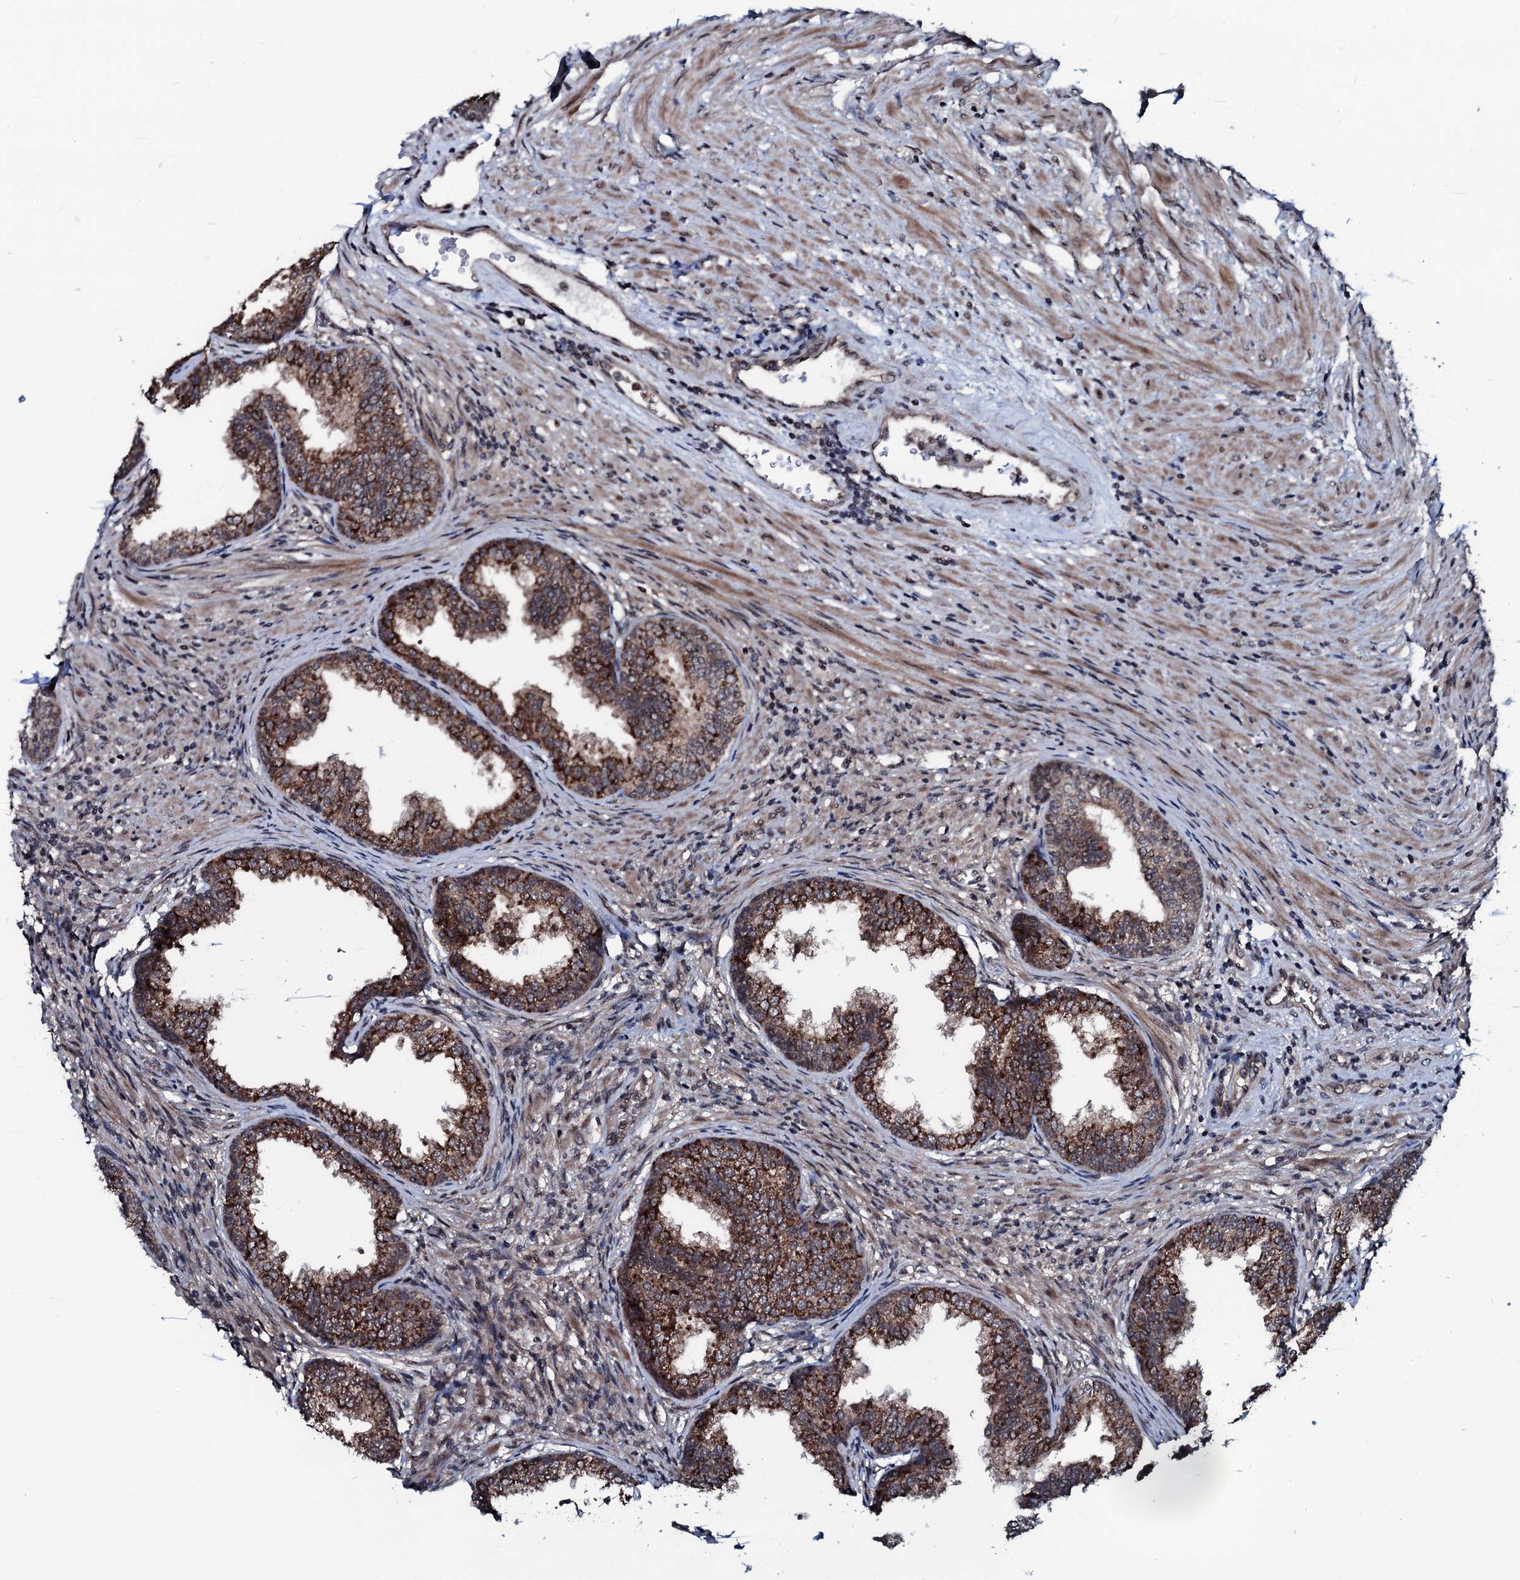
{"staining": {"intensity": "strong", "quantity": ">75%", "location": "cytoplasmic/membranous"}, "tissue": "prostate", "cell_type": "Glandular cells", "image_type": "normal", "snomed": [{"axis": "morphology", "description": "Normal tissue, NOS"}, {"axis": "topography", "description": "Prostate"}], "caption": "A histopathology image of human prostate stained for a protein reveals strong cytoplasmic/membranous brown staining in glandular cells.", "gene": "OGFOD2", "patient": {"sex": "male", "age": 76}}